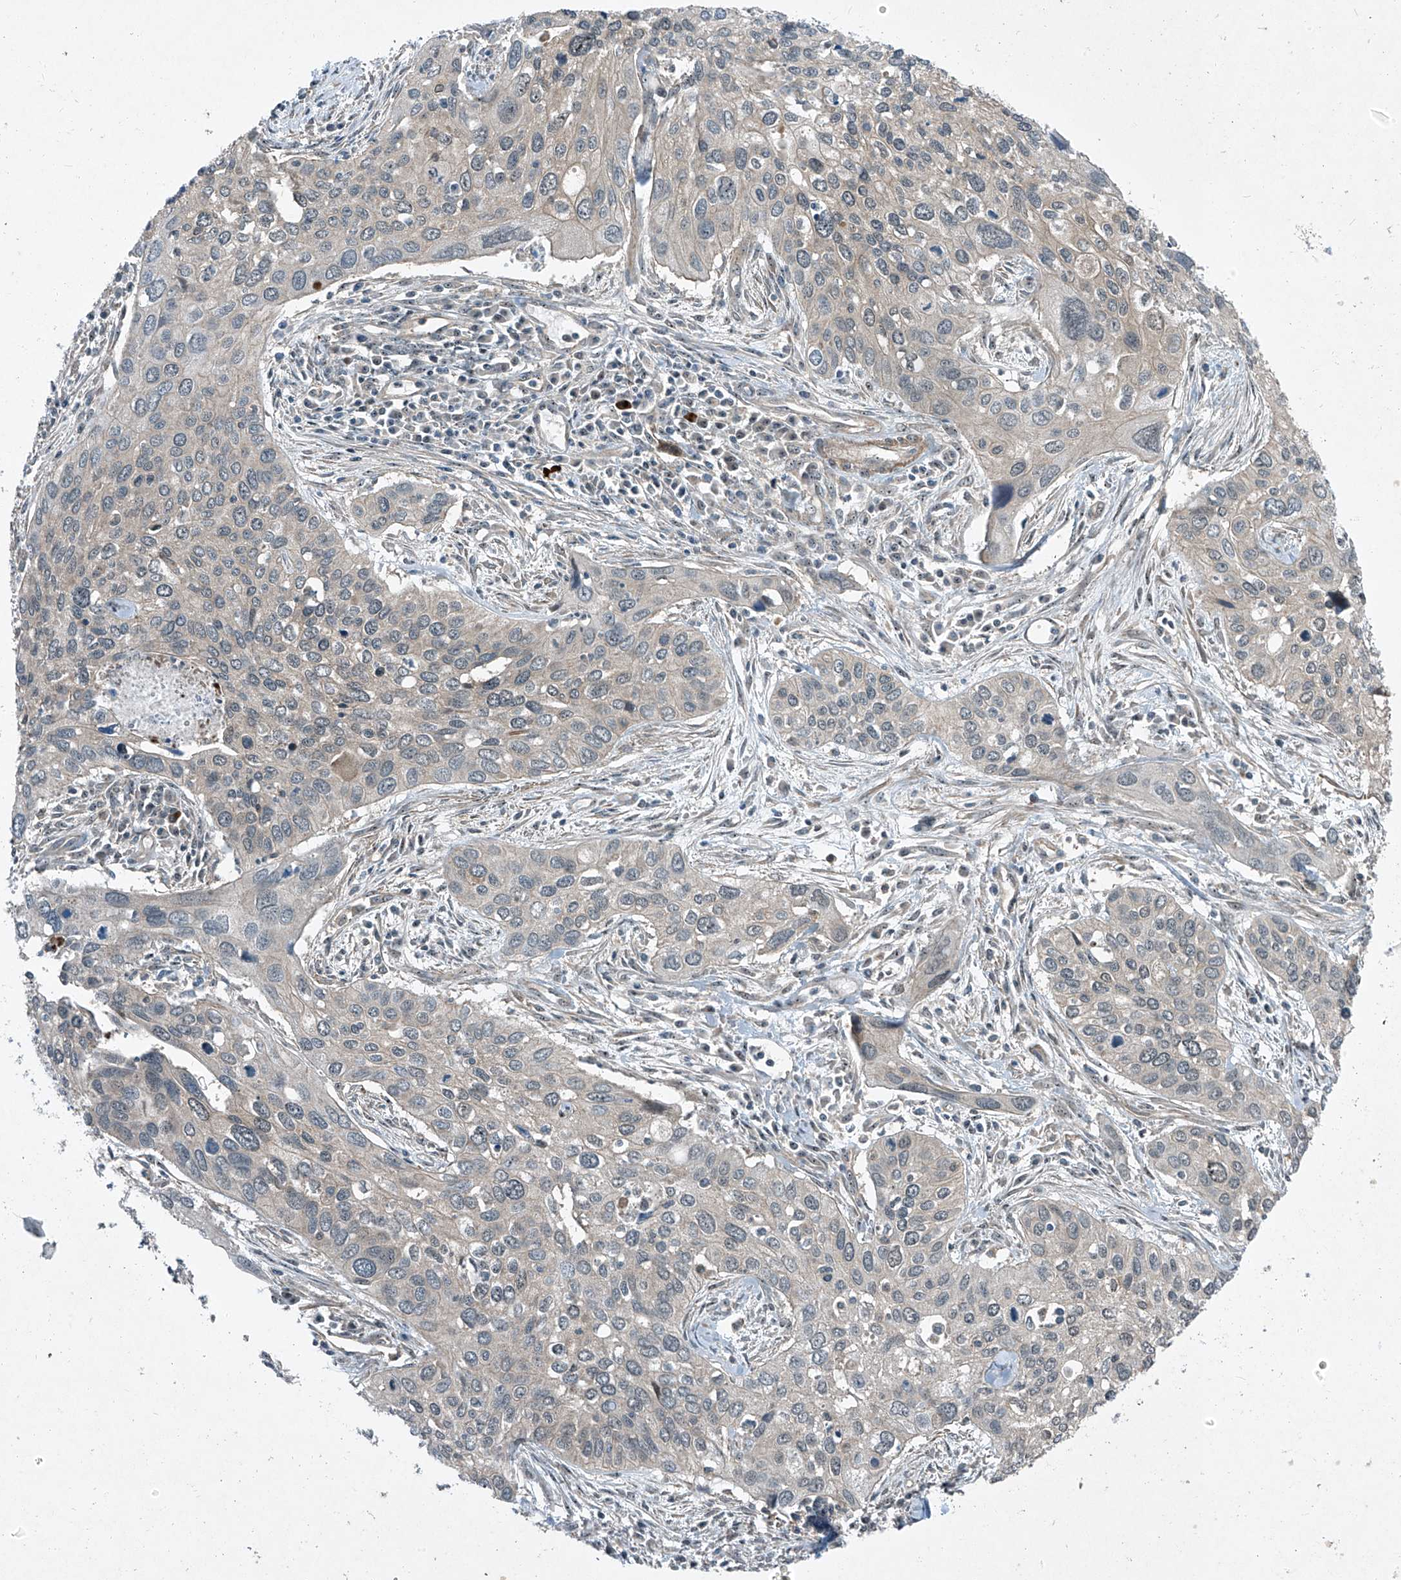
{"staining": {"intensity": "negative", "quantity": "none", "location": "none"}, "tissue": "cervical cancer", "cell_type": "Tumor cells", "image_type": "cancer", "snomed": [{"axis": "morphology", "description": "Squamous cell carcinoma, NOS"}, {"axis": "topography", "description": "Cervix"}], "caption": "An image of human cervical squamous cell carcinoma is negative for staining in tumor cells.", "gene": "PPCS", "patient": {"sex": "female", "age": 55}}